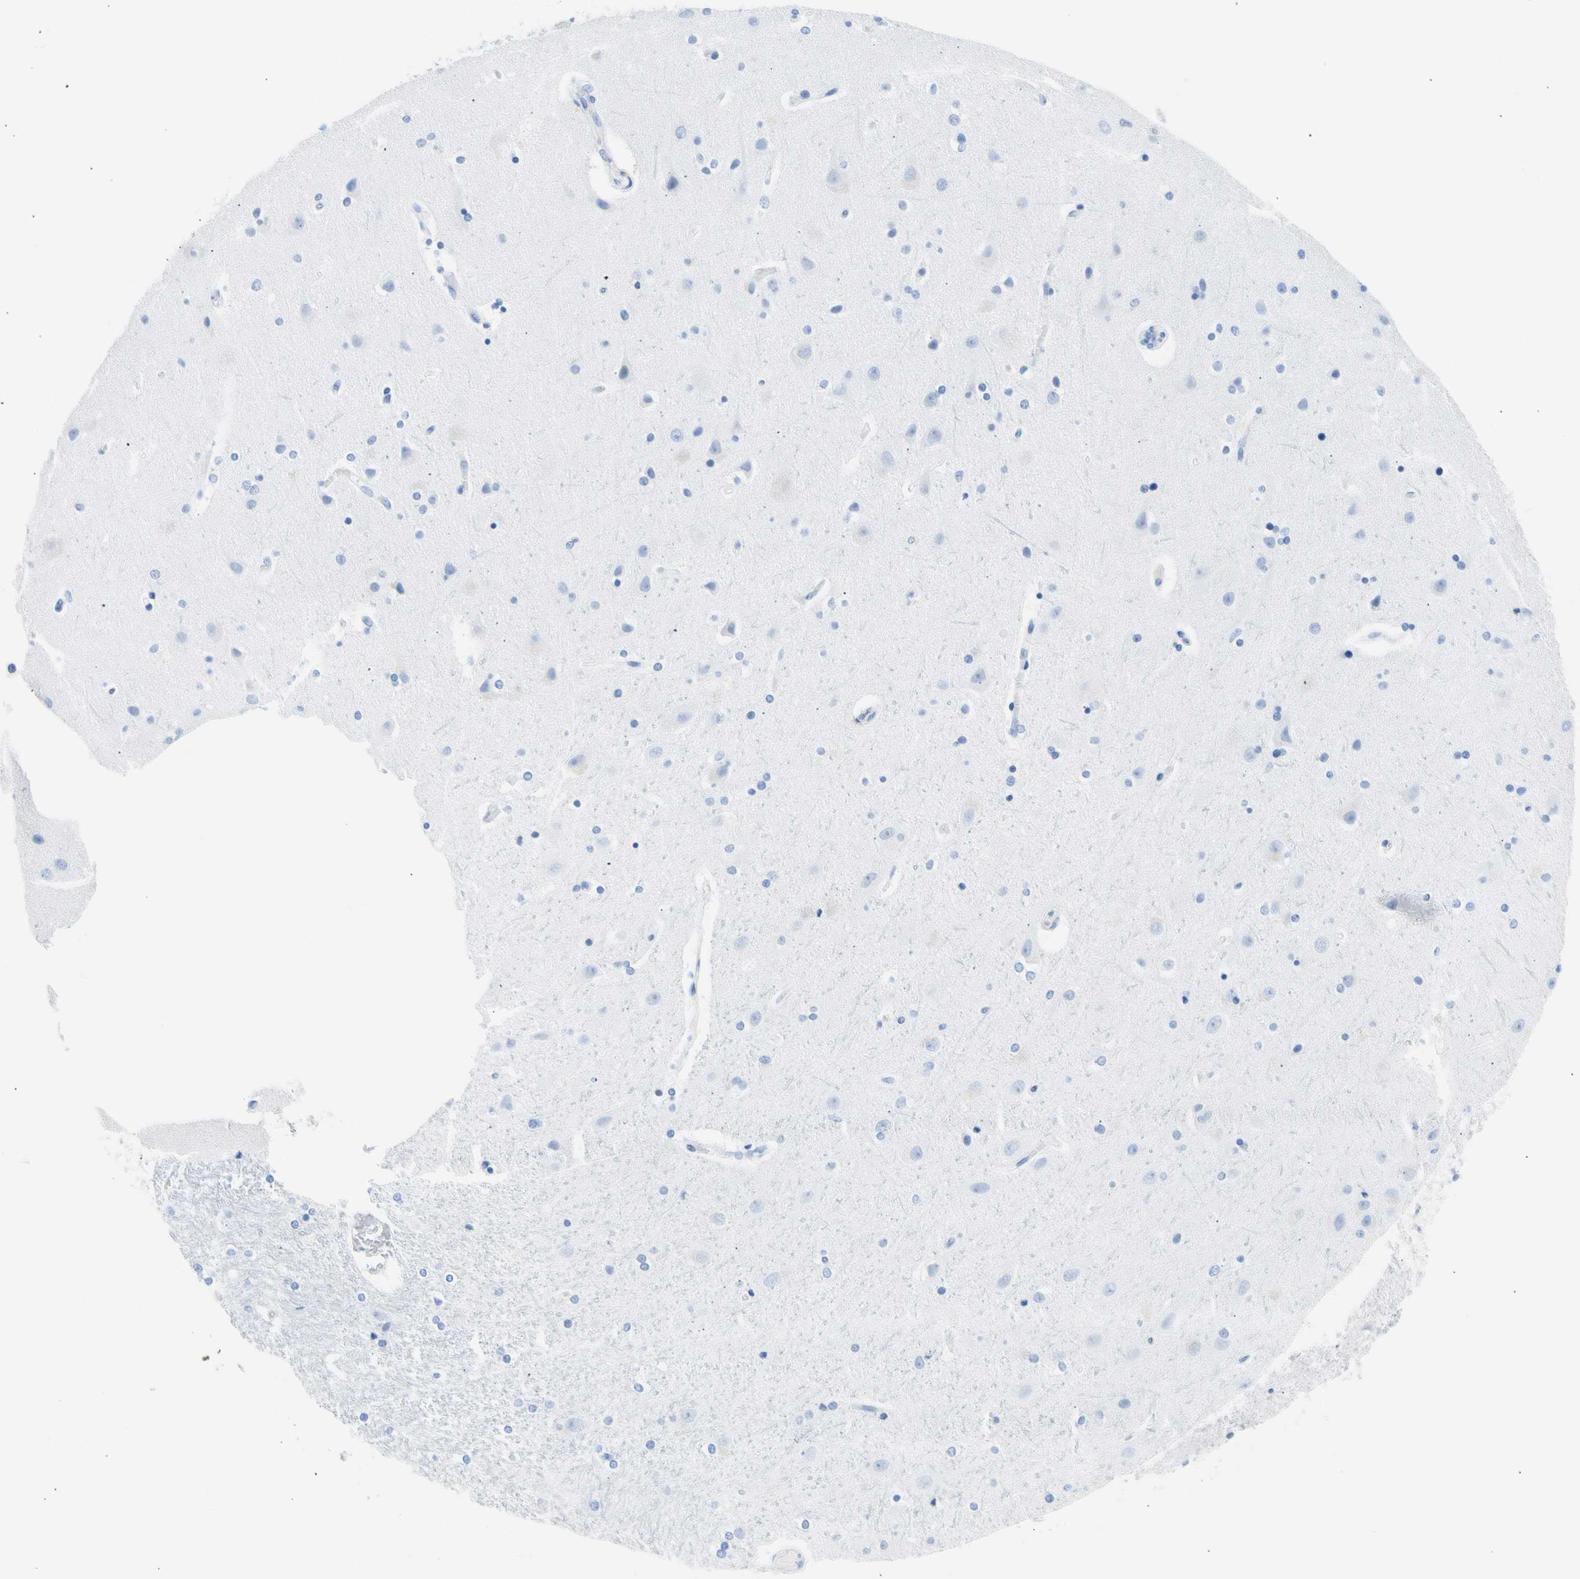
{"staining": {"intensity": "negative", "quantity": "none", "location": "none"}, "tissue": "caudate", "cell_type": "Glial cells", "image_type": "normal", "snomed": [{"axis": "morphology", "description": "Normal tissue, NOS"}, {"axis": "topography", "description": "Lateral ventricle wall"}], "caption": "Immunohistochemistry (IHC) of benign caudate demonstrates no staining in glial cells. The staining is performed using DAB brown chromogen with nuclei counter-stained in using hematoxylin.", "gene": "CEL", "patient": {"sex": "female", "age": 54}}